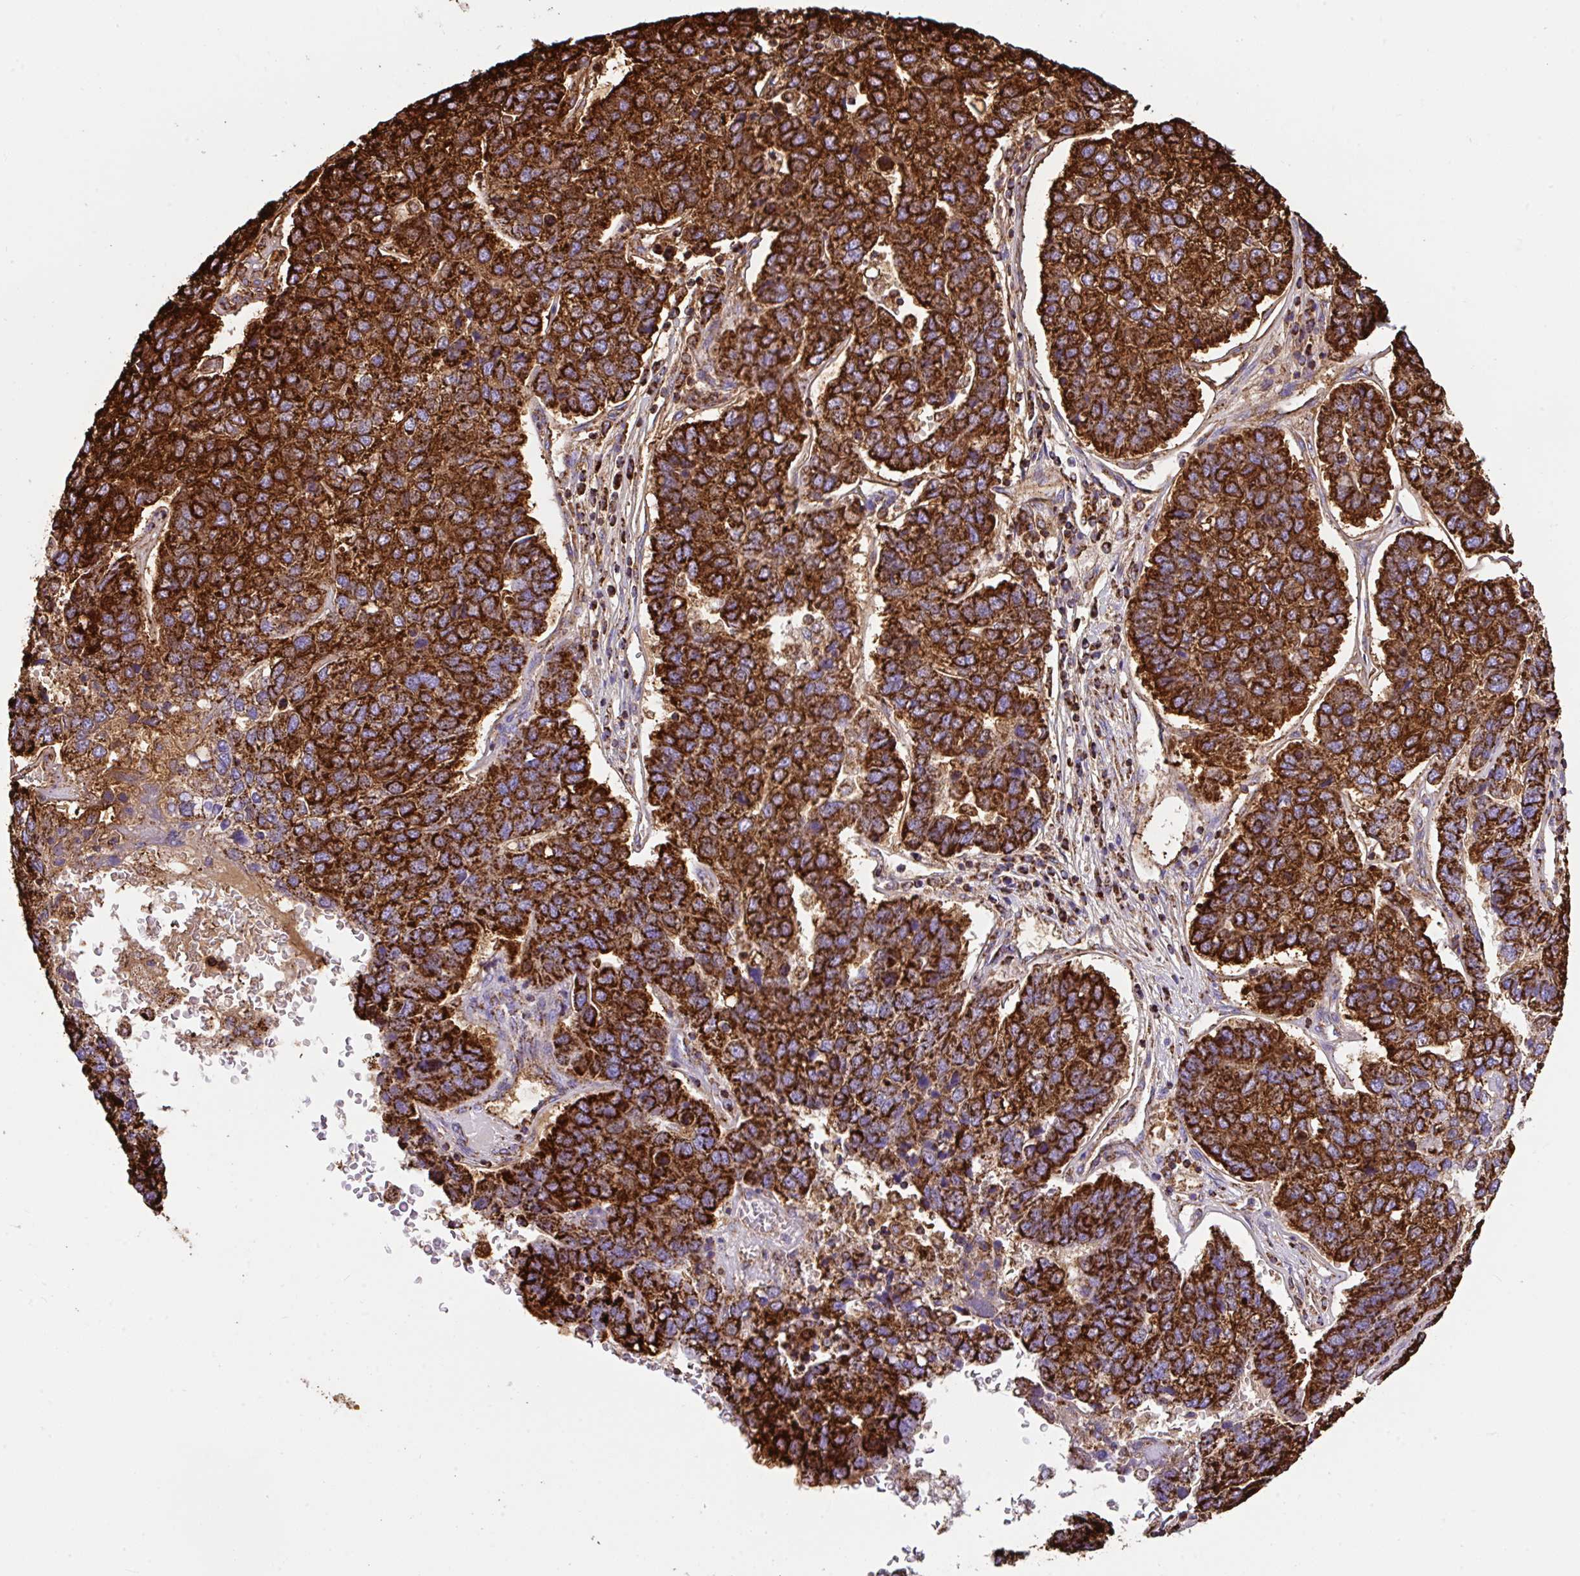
{"staining": {"intensity": "strong", "quantity": ">75%", "location": "cytoplasmic/membranous"}, "tissue": "pancreatic cancer", "cell_type": "Tumor cells", "image_type": "cancer", "snomed": [{"axis": "morphology", "description": "Adenocarcinoma, NOS"}, {"axis": "topography", "description": "Pancreas"}], "caption": "This photomicrograph displays pancreatic cancer stained with immunohistochemistry to label a protein in brown. The cytoplasmic/membranous of tumor cells show strong positivity for the protein. Nuclei are counter-stained blue.", "gene": "ANKRD33B", "patient": {"sex": "female", "age": 61}}